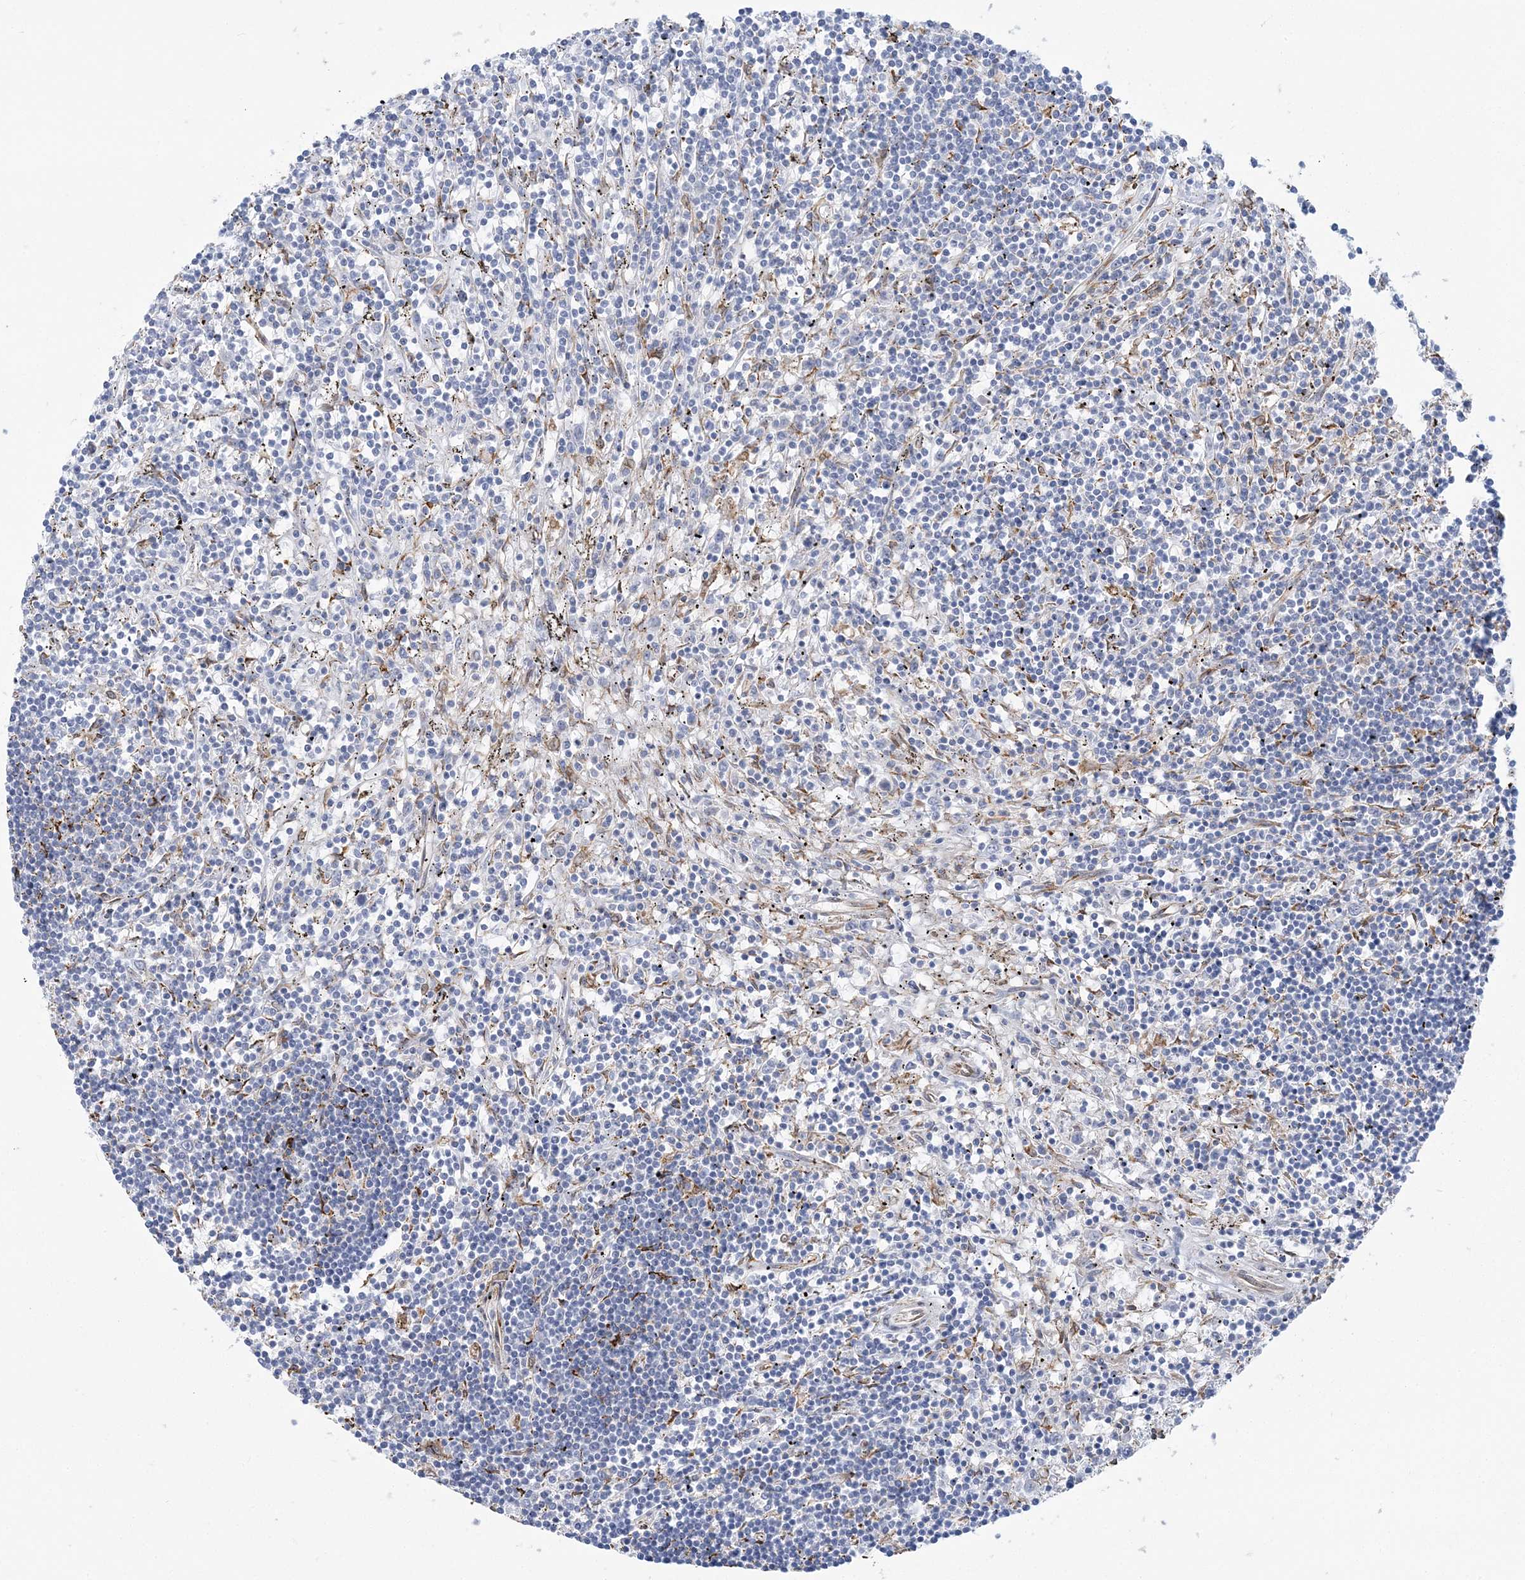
{"staining": {"intensity": "negative", "quantity": "none", "location": "none"}, "tissue": "lymphoma", "cell_type": "Tumor cells", "image_type": "cancer", "snomed": [{"axis": "morphology", "description": "Malignant lymphoma, non-Hodgkin's type, Low grade"}, {"axis": "topography", "description": "Spleen"}], "caption": "The immunohistochemistry histopathology image has no significant staining in tumor cells of low-grade malignant lymphoma, non-Hodgkin's type tissue.", "gene": "PLEKHG4B", "patient": {"sex": "male", "age": 76}}